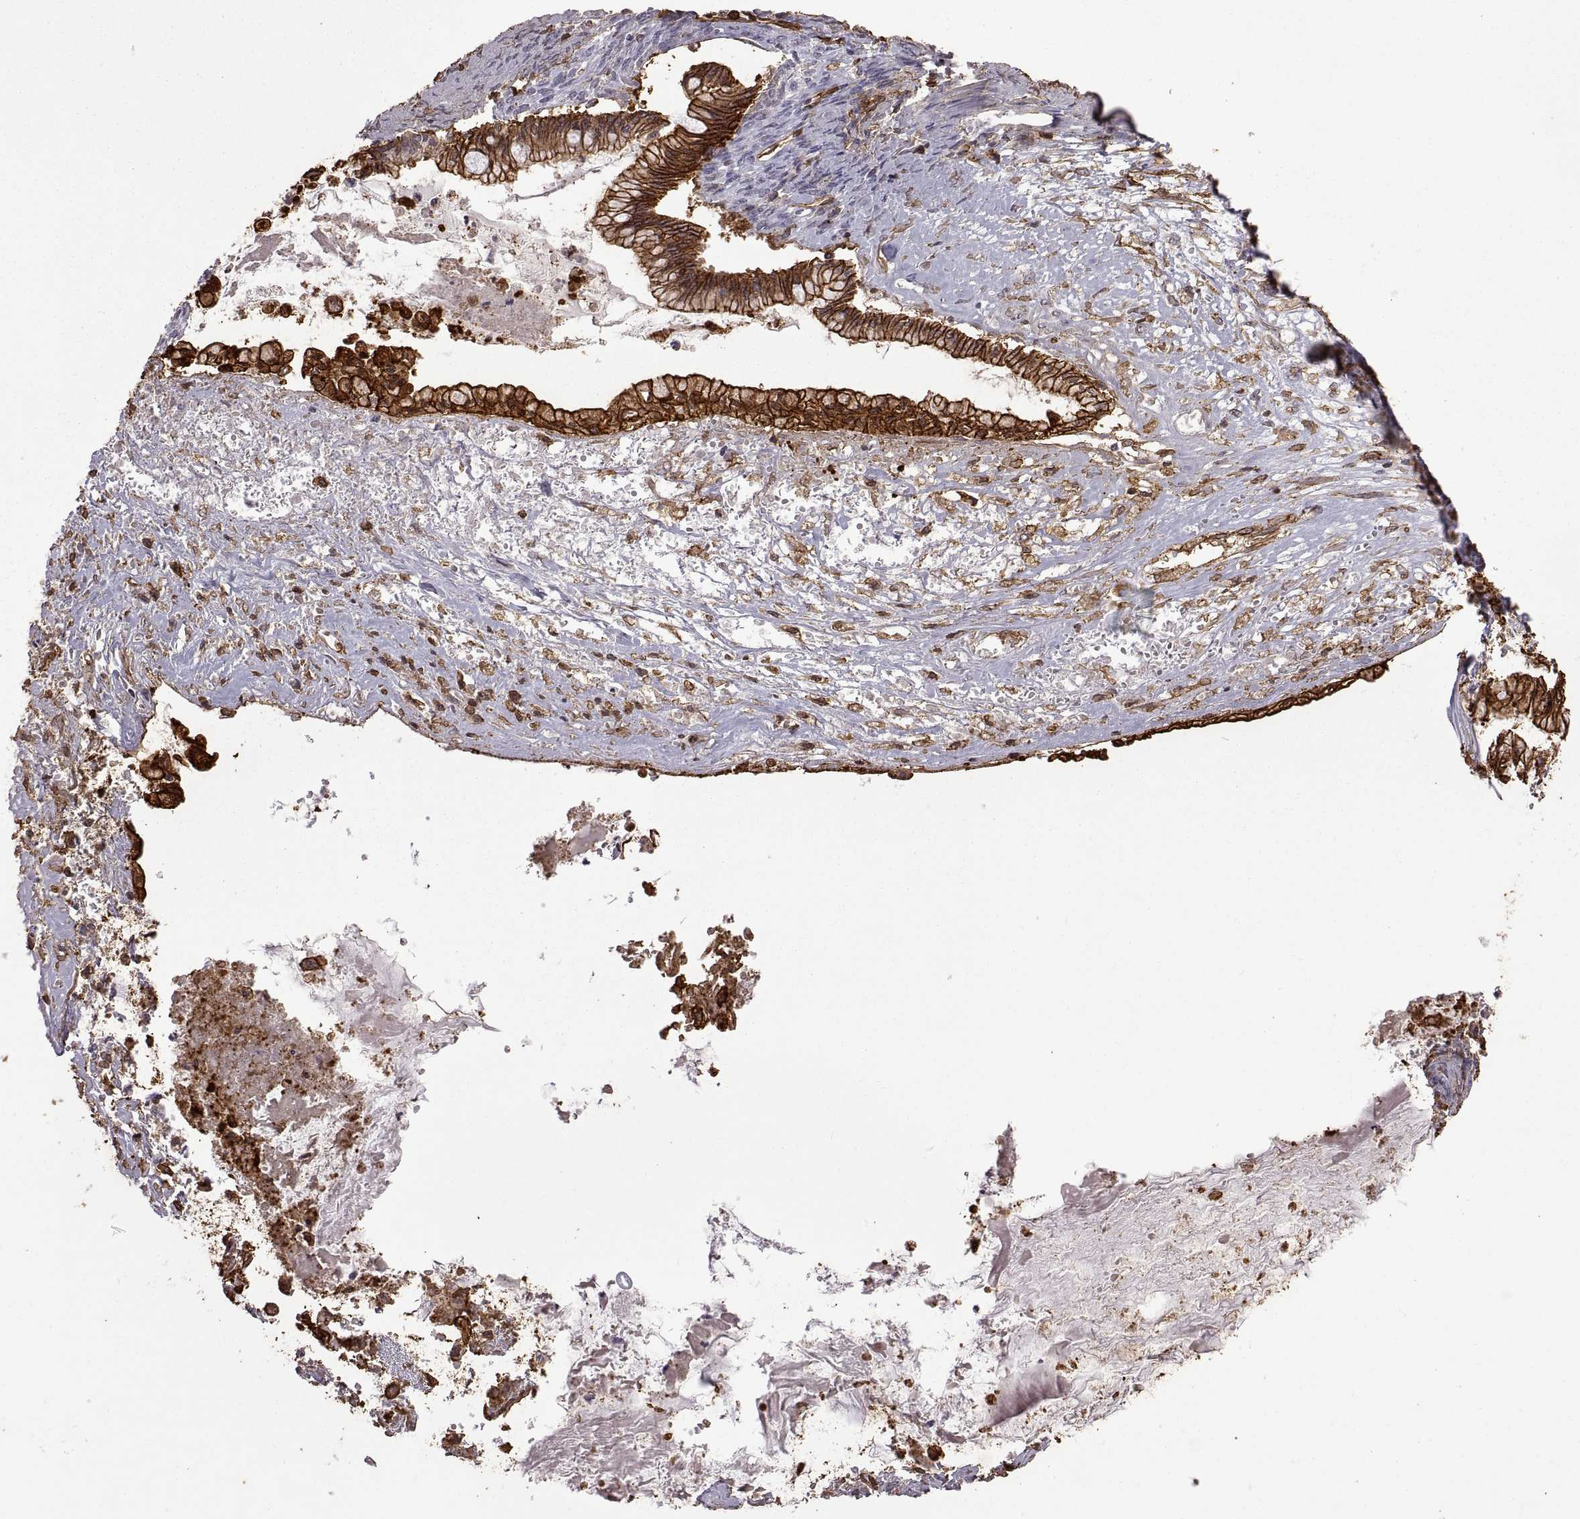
{"staining": {"intensity": "strong", "quantity": ">75%", "location": "cytoplasmic/membranous"}, "tissue": "ovarian cancer", "cell_type": "Tumor cells", "image_type": "cancer", "snomed": [{"axis": "morphology", "description": "Cystadenocarcinoma, mucinous, NOS"}, {"axis": "topography", "description": "Ovary"}], "caption": "This micrograph displays ovarian cancer stained with immunohistochemistry to label a protein in brown. The cytoplasmic/membranous of tumor cells show strong positivity for the protein. Nuclei are counter-stained blue.", "gene": "S100A10", "patient": {"sex": "female", "age": 67}}